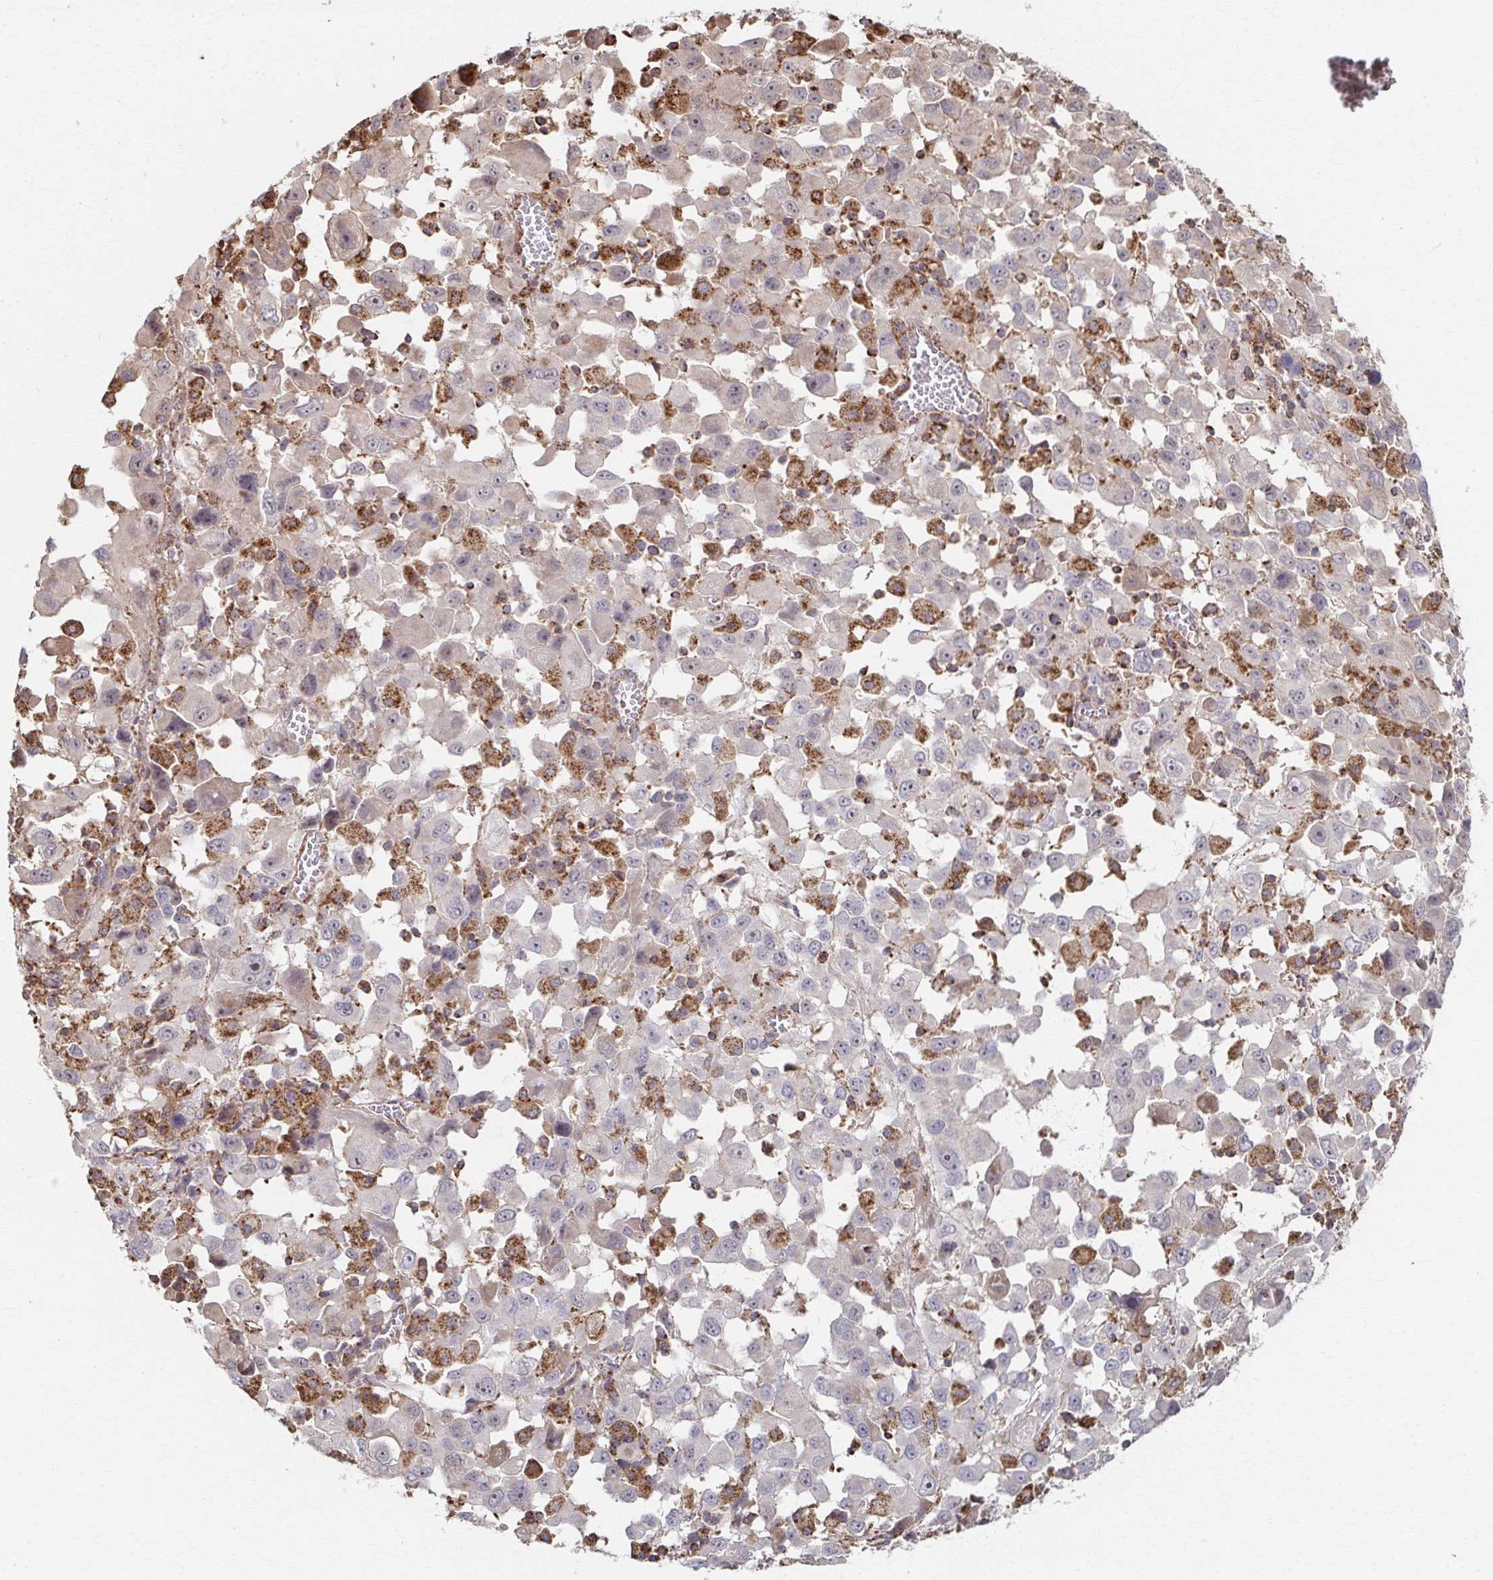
{"staining": {"intensity": "negative", "quantity": "none", "location": "none"}, "tissue": "melanoma", "cell_type": "Tumor cells", "image_type": "cancer", "snomed": [{"axis": "morphology", "description": "Malignant melanoma, Metastatic site"}, {"axis": "topography", "description": "Soft tissue"}], "caption": "High power microscopy image of an immunohistochemistry (IHC) image of malignant melanoma (metastatic site), revealing no significant expression in tumor cells. (DAB (3,3'-diaminobenzidine) immunohistochemistry, high magnification).", "gene": "KLHL34", "patient": {"sex": "male", "age": 50}}